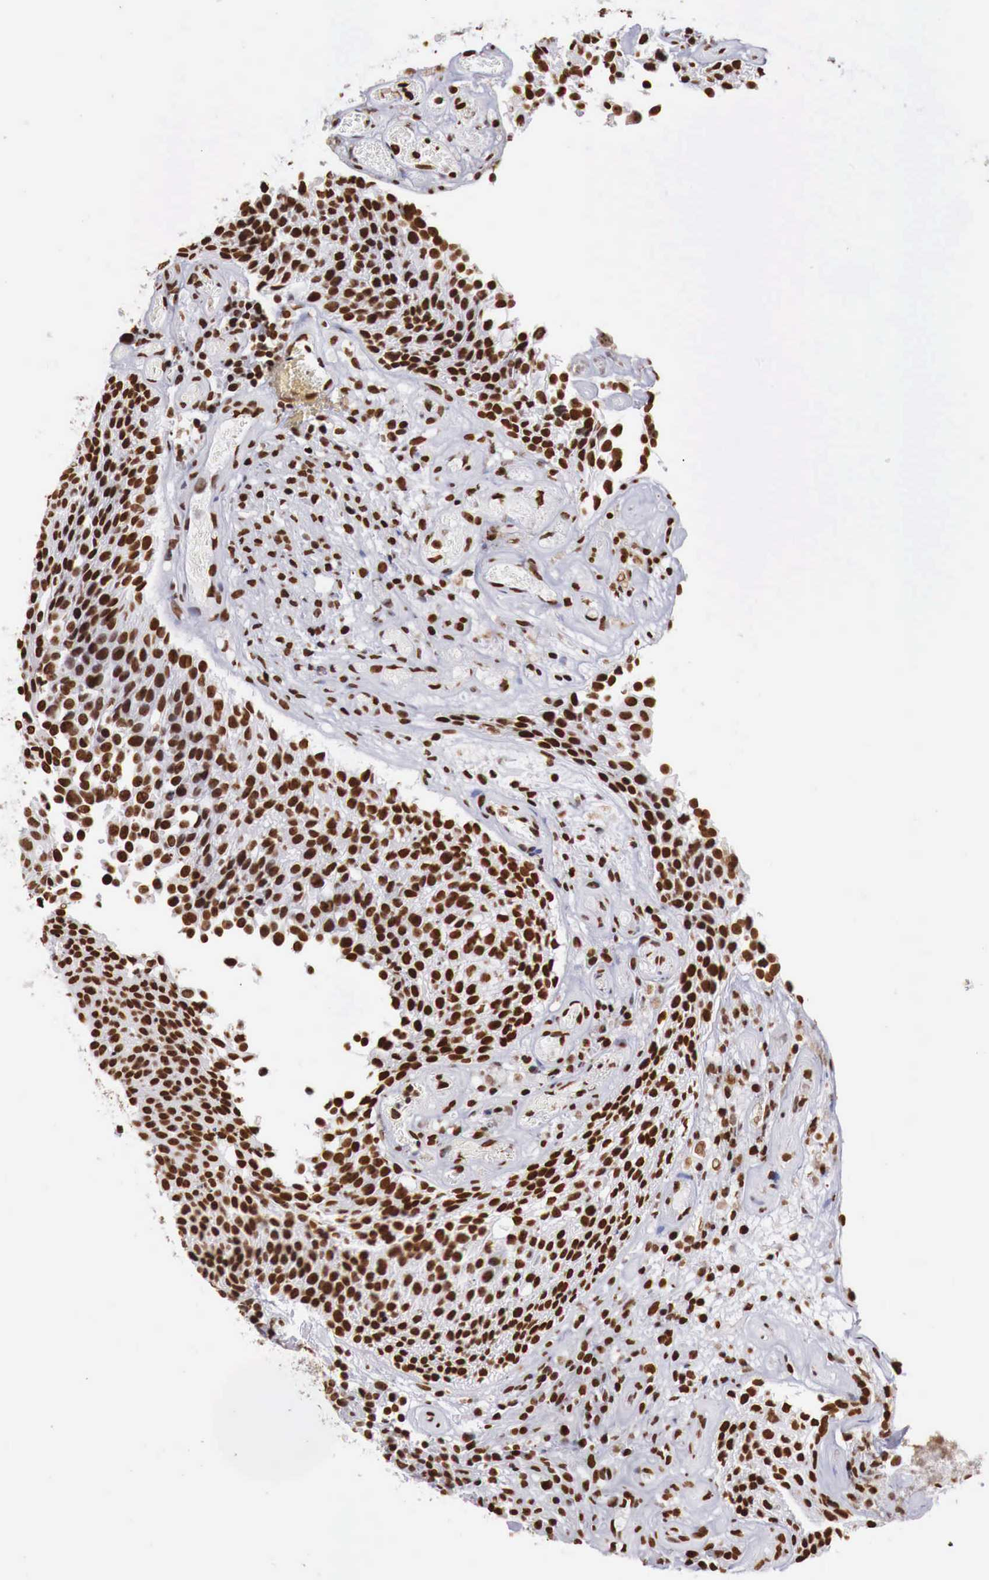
{"staining": {"intensity": "strong", "quantity": ">75%", "location": "nuclear"}, "tissue": "urothelial cancer", "cell_type": "Tumor cells", "image_type": "cancer", "snomed": [{"axis": "morphology", "description": "Urothelial carcinoma, Low grade"}, {"axis": "topography", "description": "Urinary bladder"}], "caption": "Immunohistochemistry (IHC) staining of urothelial carcinoma (low-grade), which reveals high levels of strong nuclear positivity in approximately >75% of tumor cells indicating strong nuclear protein positivity. The staining was performed using DAB (brown) for protein detection and nuclei were counterstained in hematoxylin (blue).", "gene": "DKC1", "patient": {"sex": "male", "age": 85}}